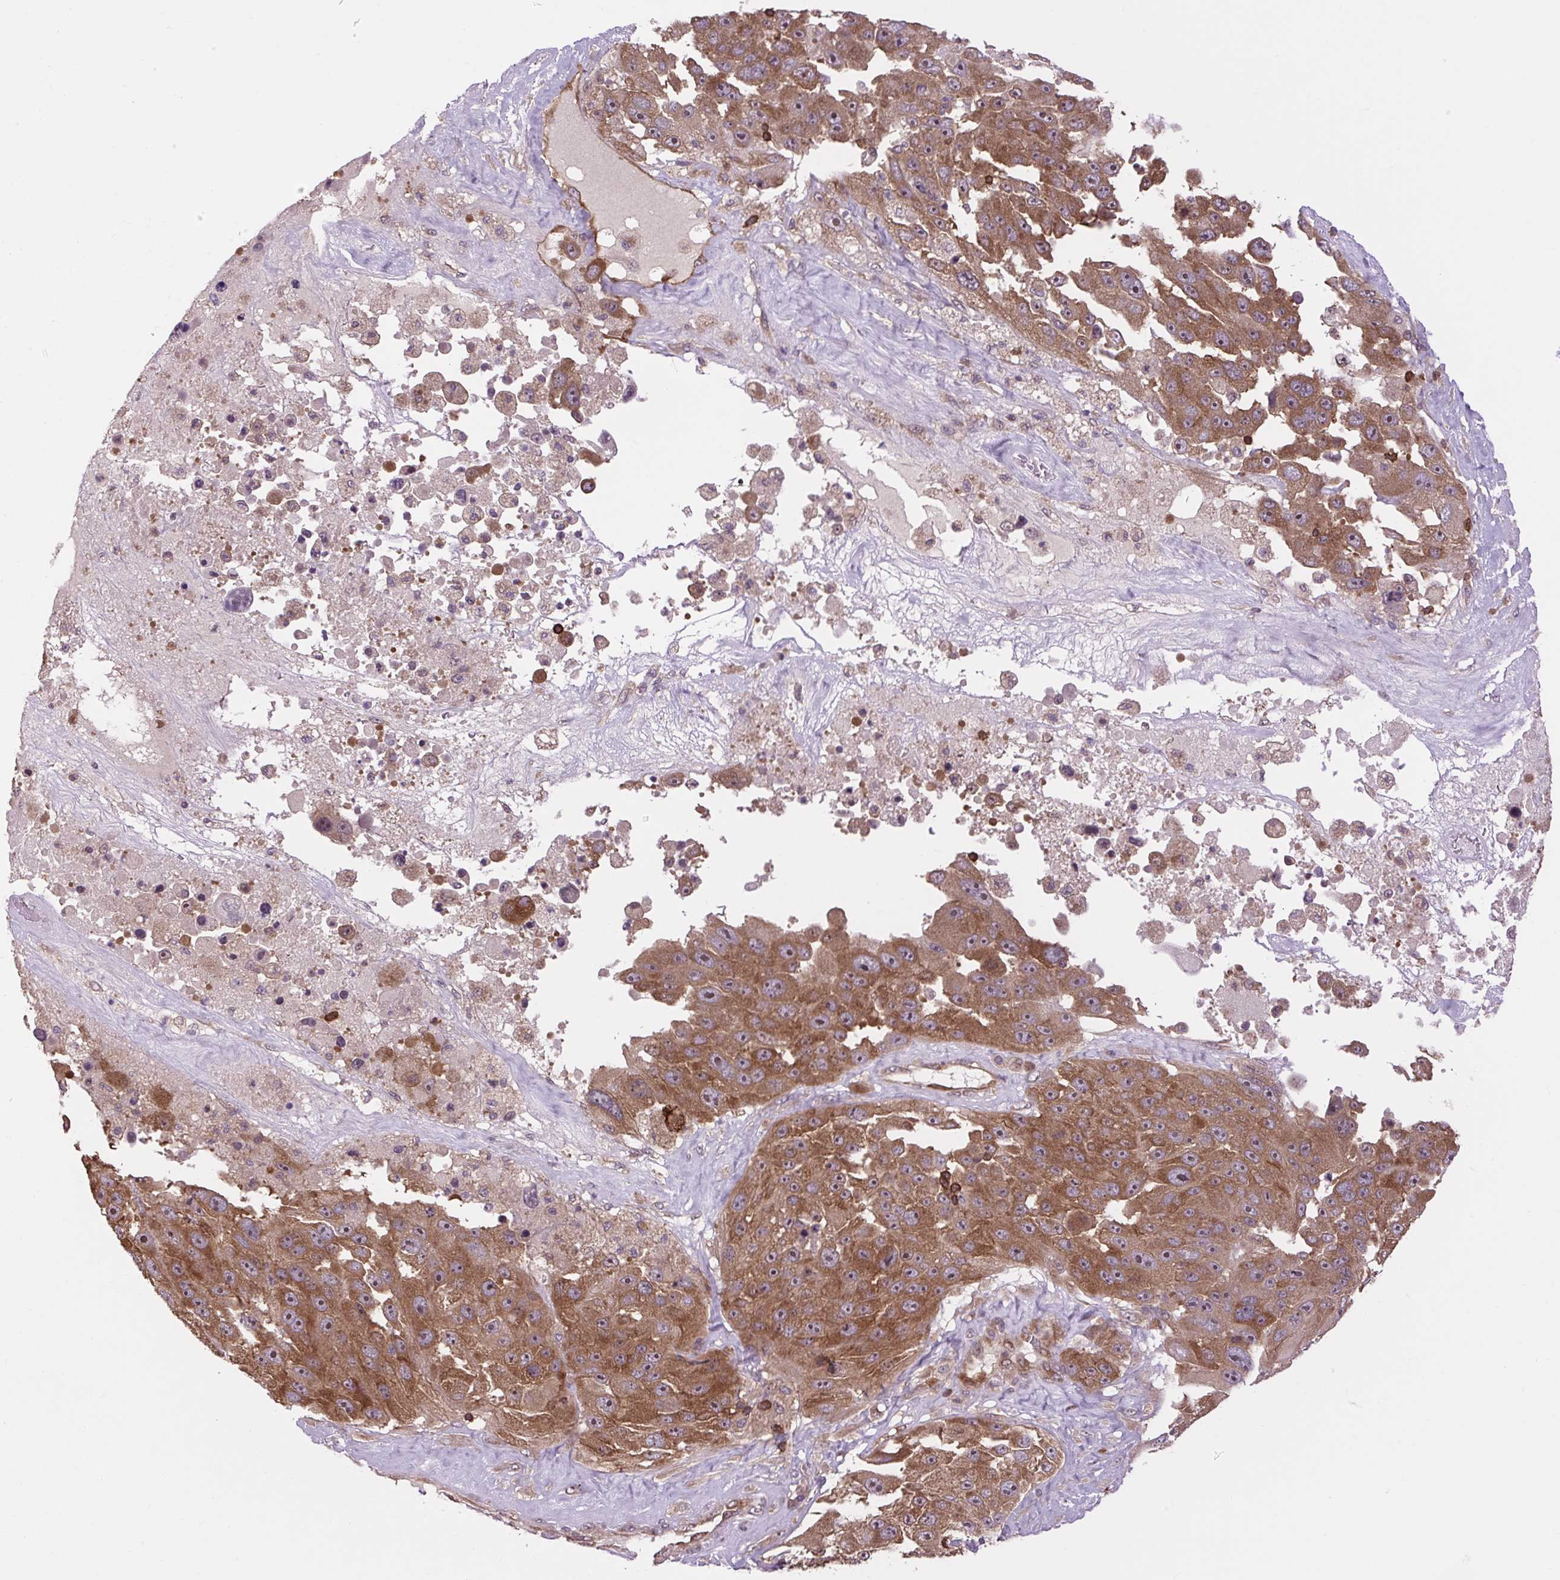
{"staining": {"intensity": "strong", "quantity": ">75%", "location": "cytoplasmic/membranous,nuclear"}, "tissue": "melanoma", "cell_type": "Tumor cells", "image_type": "cancer", "snomed": [{"axis": "morphology", "description": "Malignant melanoma, Metastatic site"}, {"axis": "topography", "description": "Lymph node"}], "caption": "Immunohistochemical staining of melanoma reveals high levels of strong cytoplasmic/membranous and nuclear positivity in approximately >75% of tumor cells.", "gene": "PLCG1", "patient": {"sex": "male", "age": 62}}